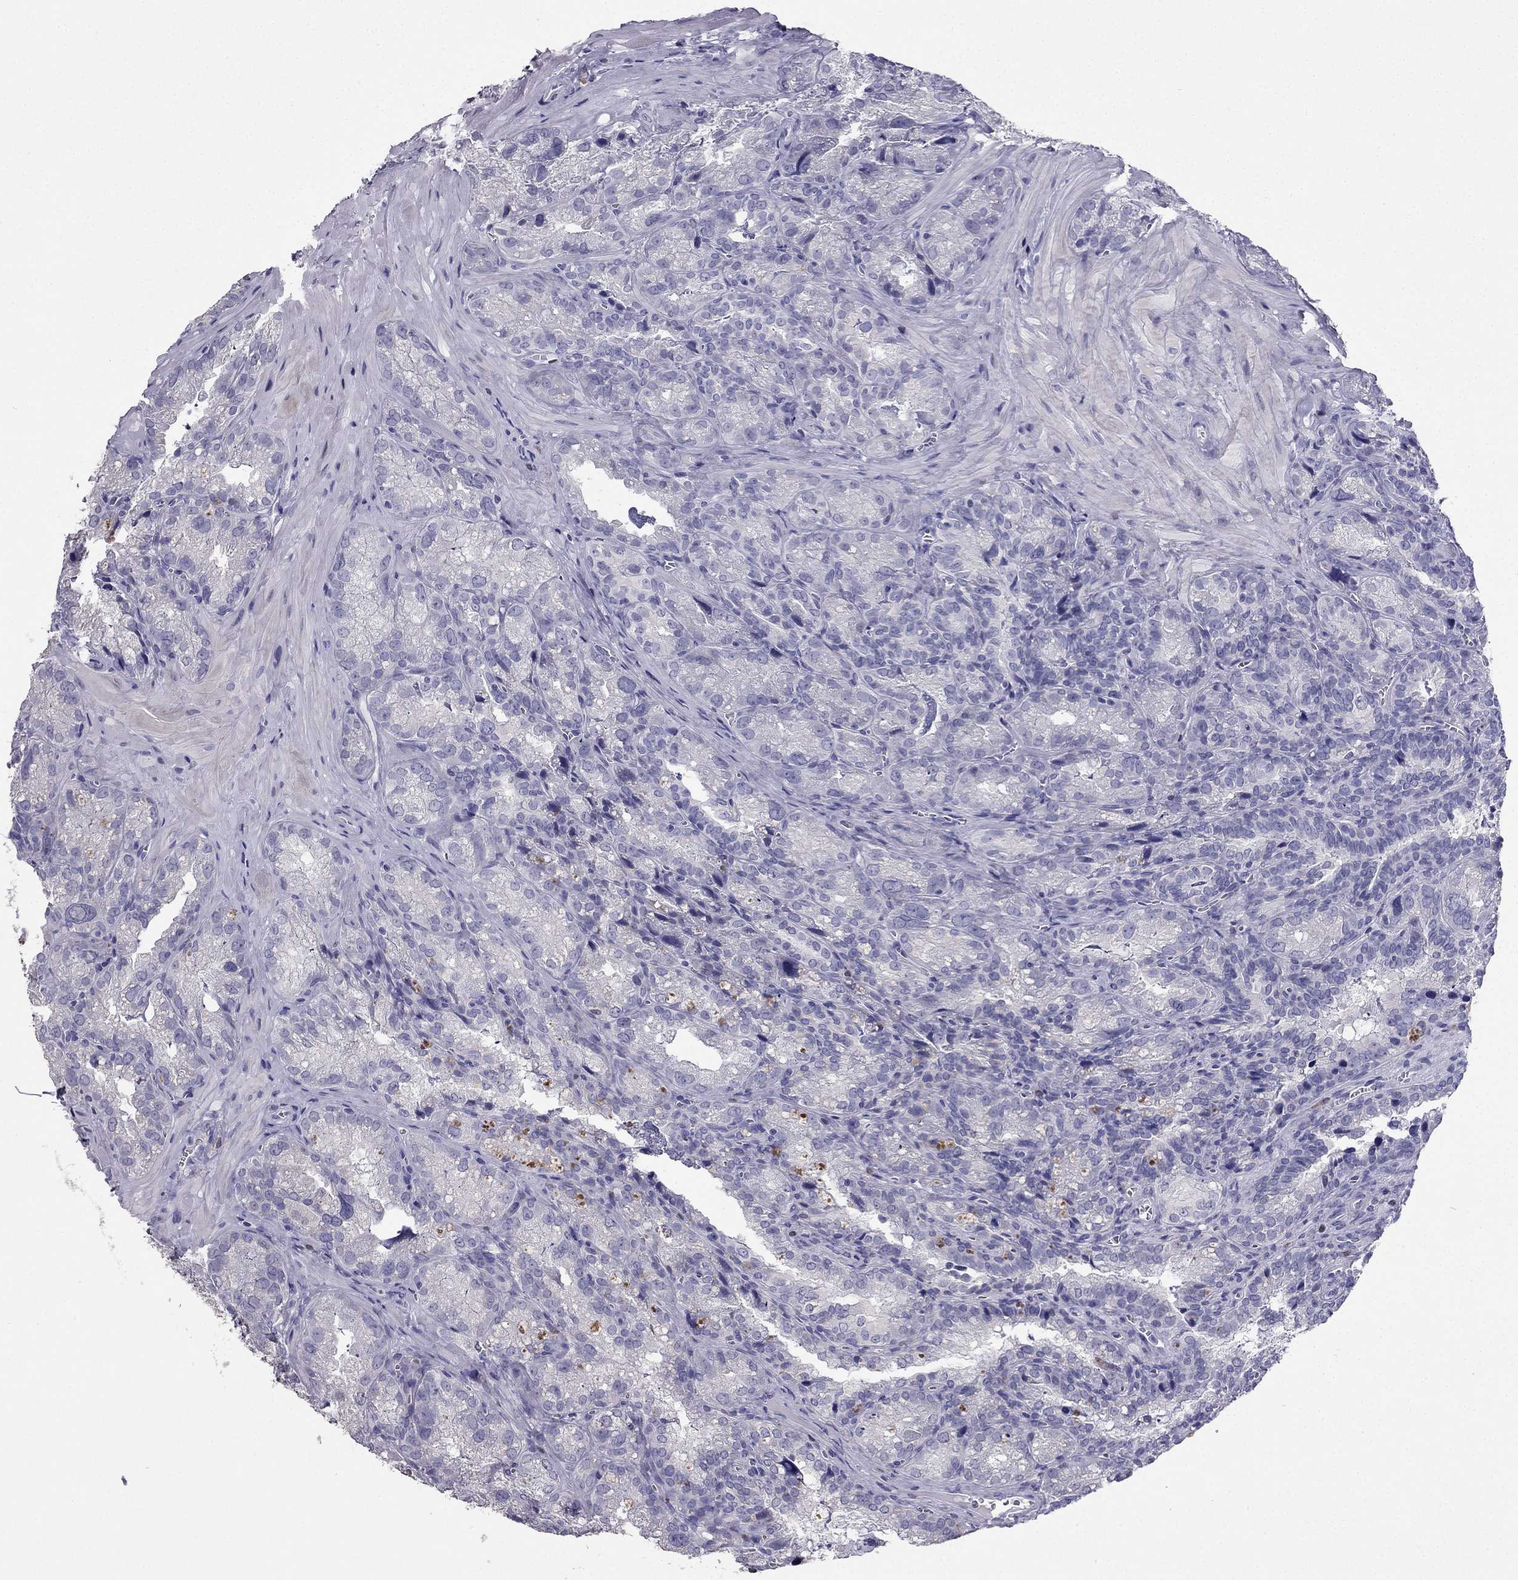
{"staining": {"intensity": "negative", "quantity": "none", "location": "none"}, "tissue": "seminal vesicle", "cell_type": "Glandular cells", "image_type": "normal", "snomed": [{"axis": "morphology", "description": "Normal tissue, NOS"}, {"axis": "topography", "description": "Seminal veicle"}], "caption": "DAB (3,3'-diaminobenzidine) immunohistochemical staining of normal human seminal vesicle demonstrates no significant expression in glandular cells.", "gene": "ARID3A", "patient": {"sex": "male", "age": 57}}